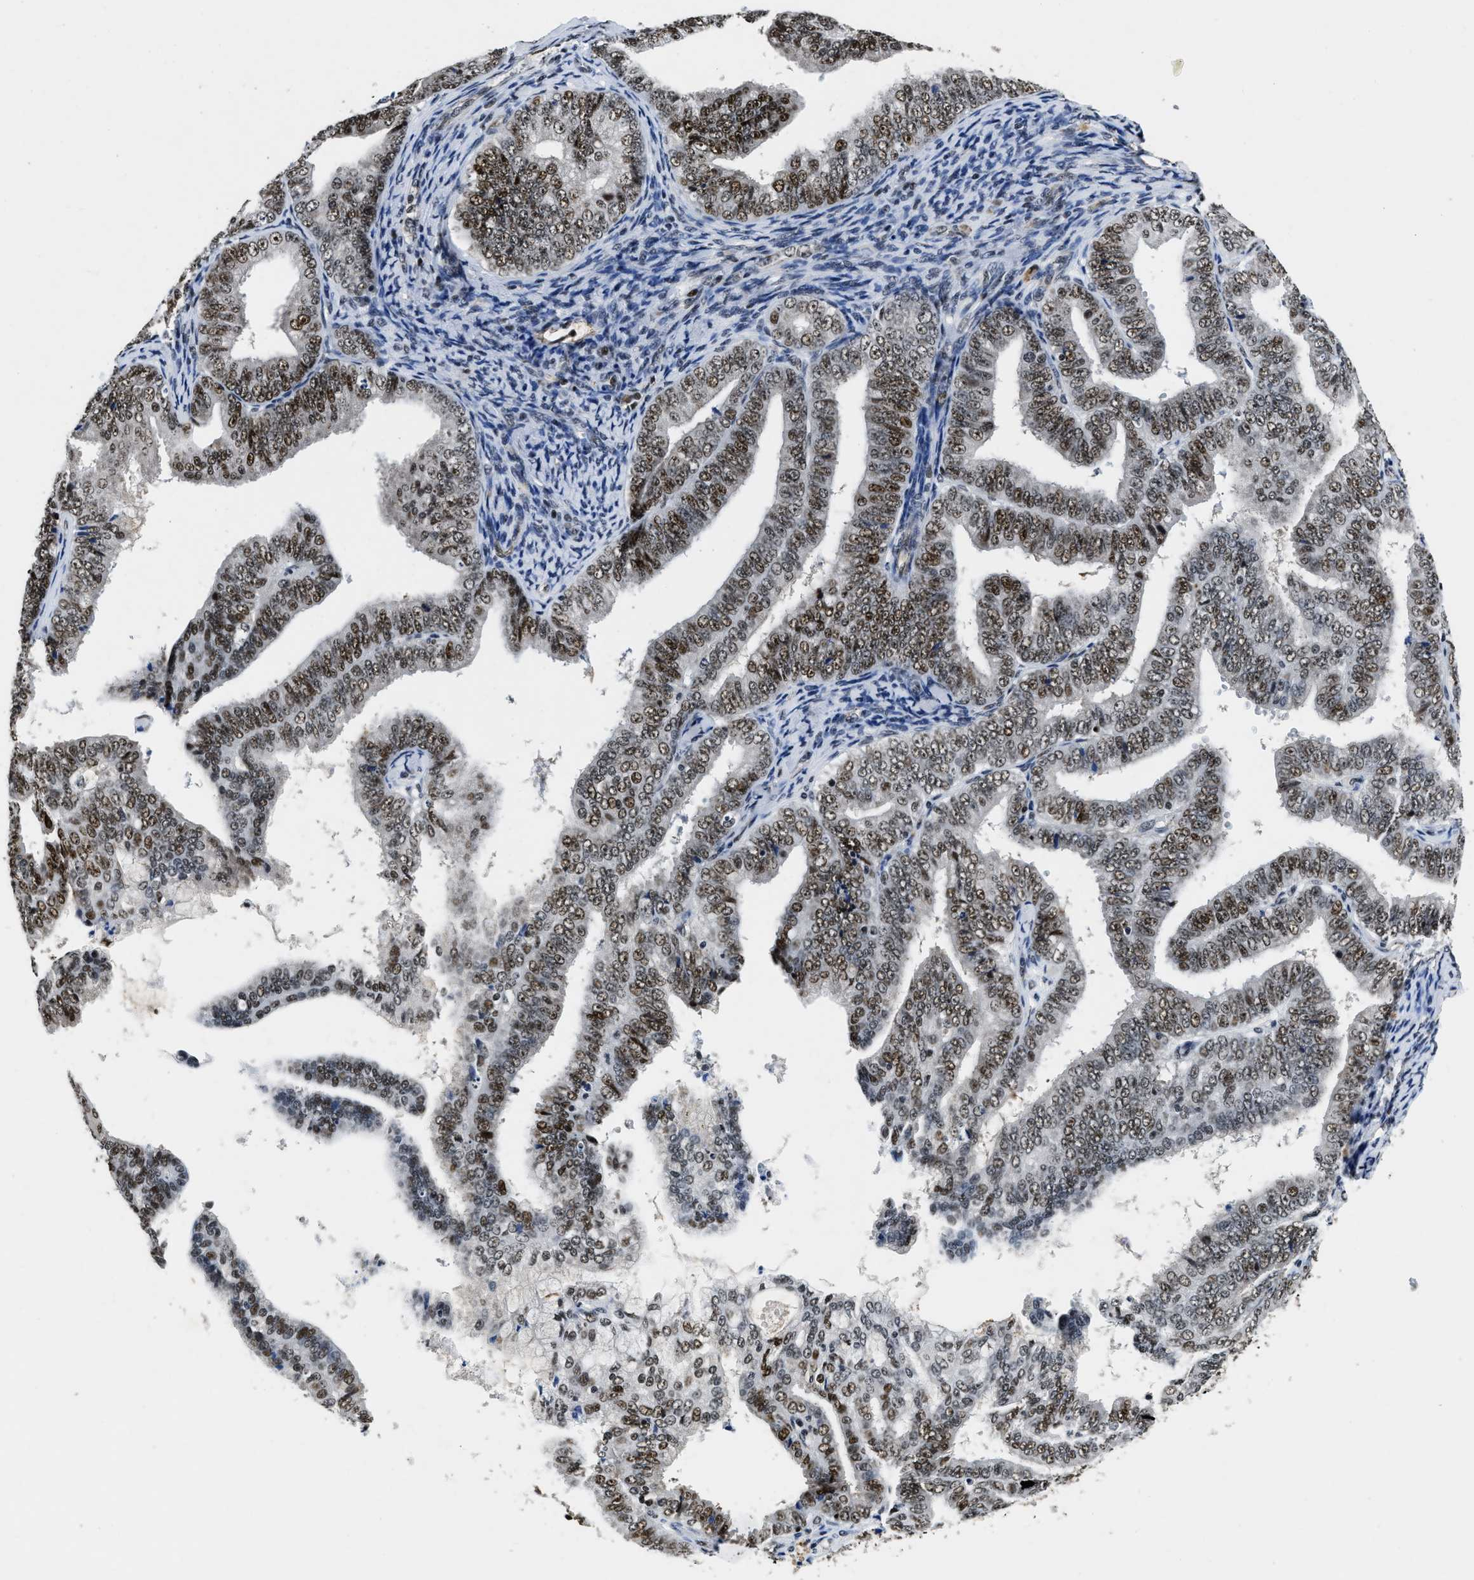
{"staining": {"intensity": "strong", "quantity": ">75%", "location": "nuclear"}, "tissue": "endometrial cancer", "cell_type": "Tumor cells", "image_type": "cancer", "snomed": [{"axis": "morphology", "description": "Adenocarcinoma, NOS"}, {"axis": "topography", "description": "Endometrium"}], "caption": "Human endometrial cancer (adenocarcinoma) stained with a protein marker reveals strong staining in tumor cells.", "gene": "CCNE1", "patient": {"sex": "female", "age": 63}}